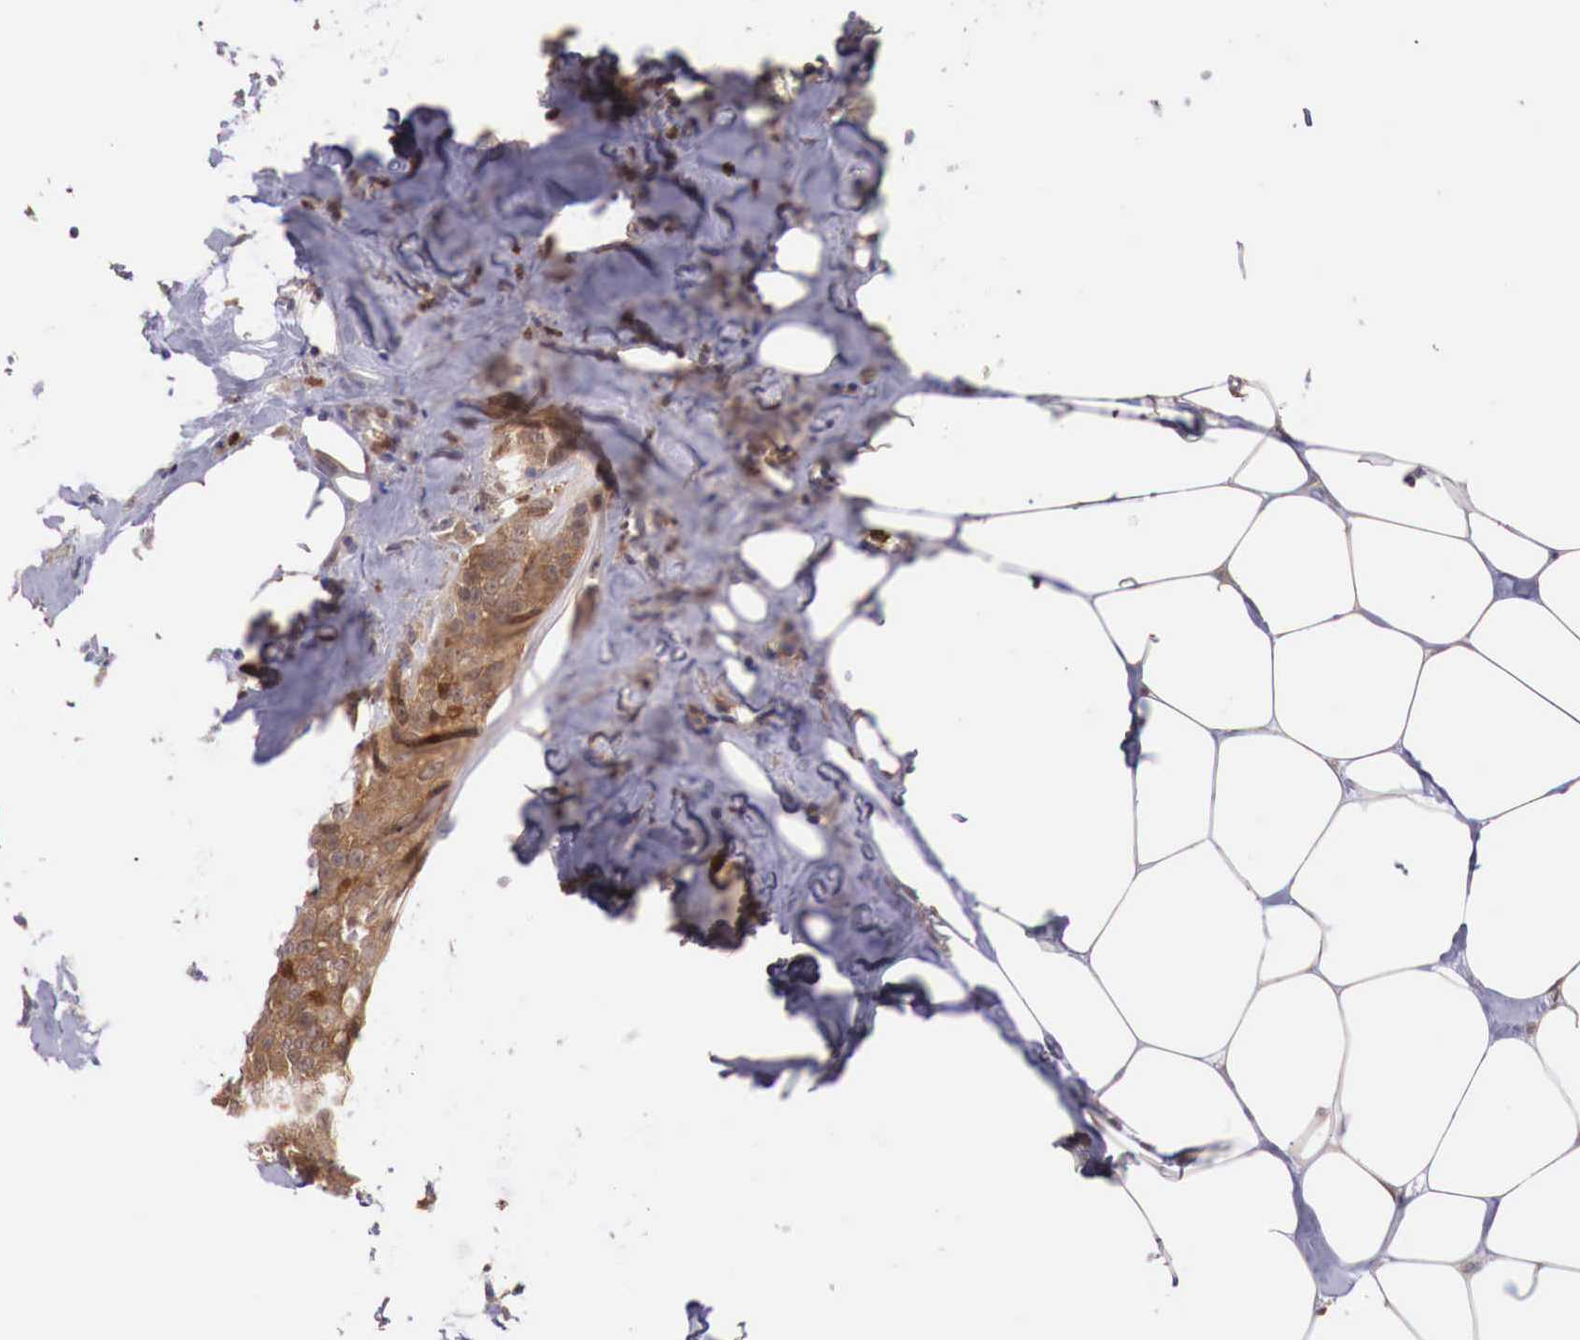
{"staining": {"intensity": "moderate", "quantity": ">75%", "location": "cytoplasmic/membranous"}, "tissue": "breast cancer", "cell_type": "Tumor cells", "image_type": "cancer", "snomed": [{"axis": "morphology", "description": "Duct carcinoma"}, {"axis": "topography", "description": "Breast"}], "caption": "This photomicrograph displays infiltrating ductal carcinoma (breast) stained with immunohistochemistry to label a protein in brown. The cytoplasmic/membranous of tumor cells show moderate positivity for the protein. Nuclei are counter-stained blue.", "gene": "GAB2", "patient": {"sex": "female", "age": 45}}